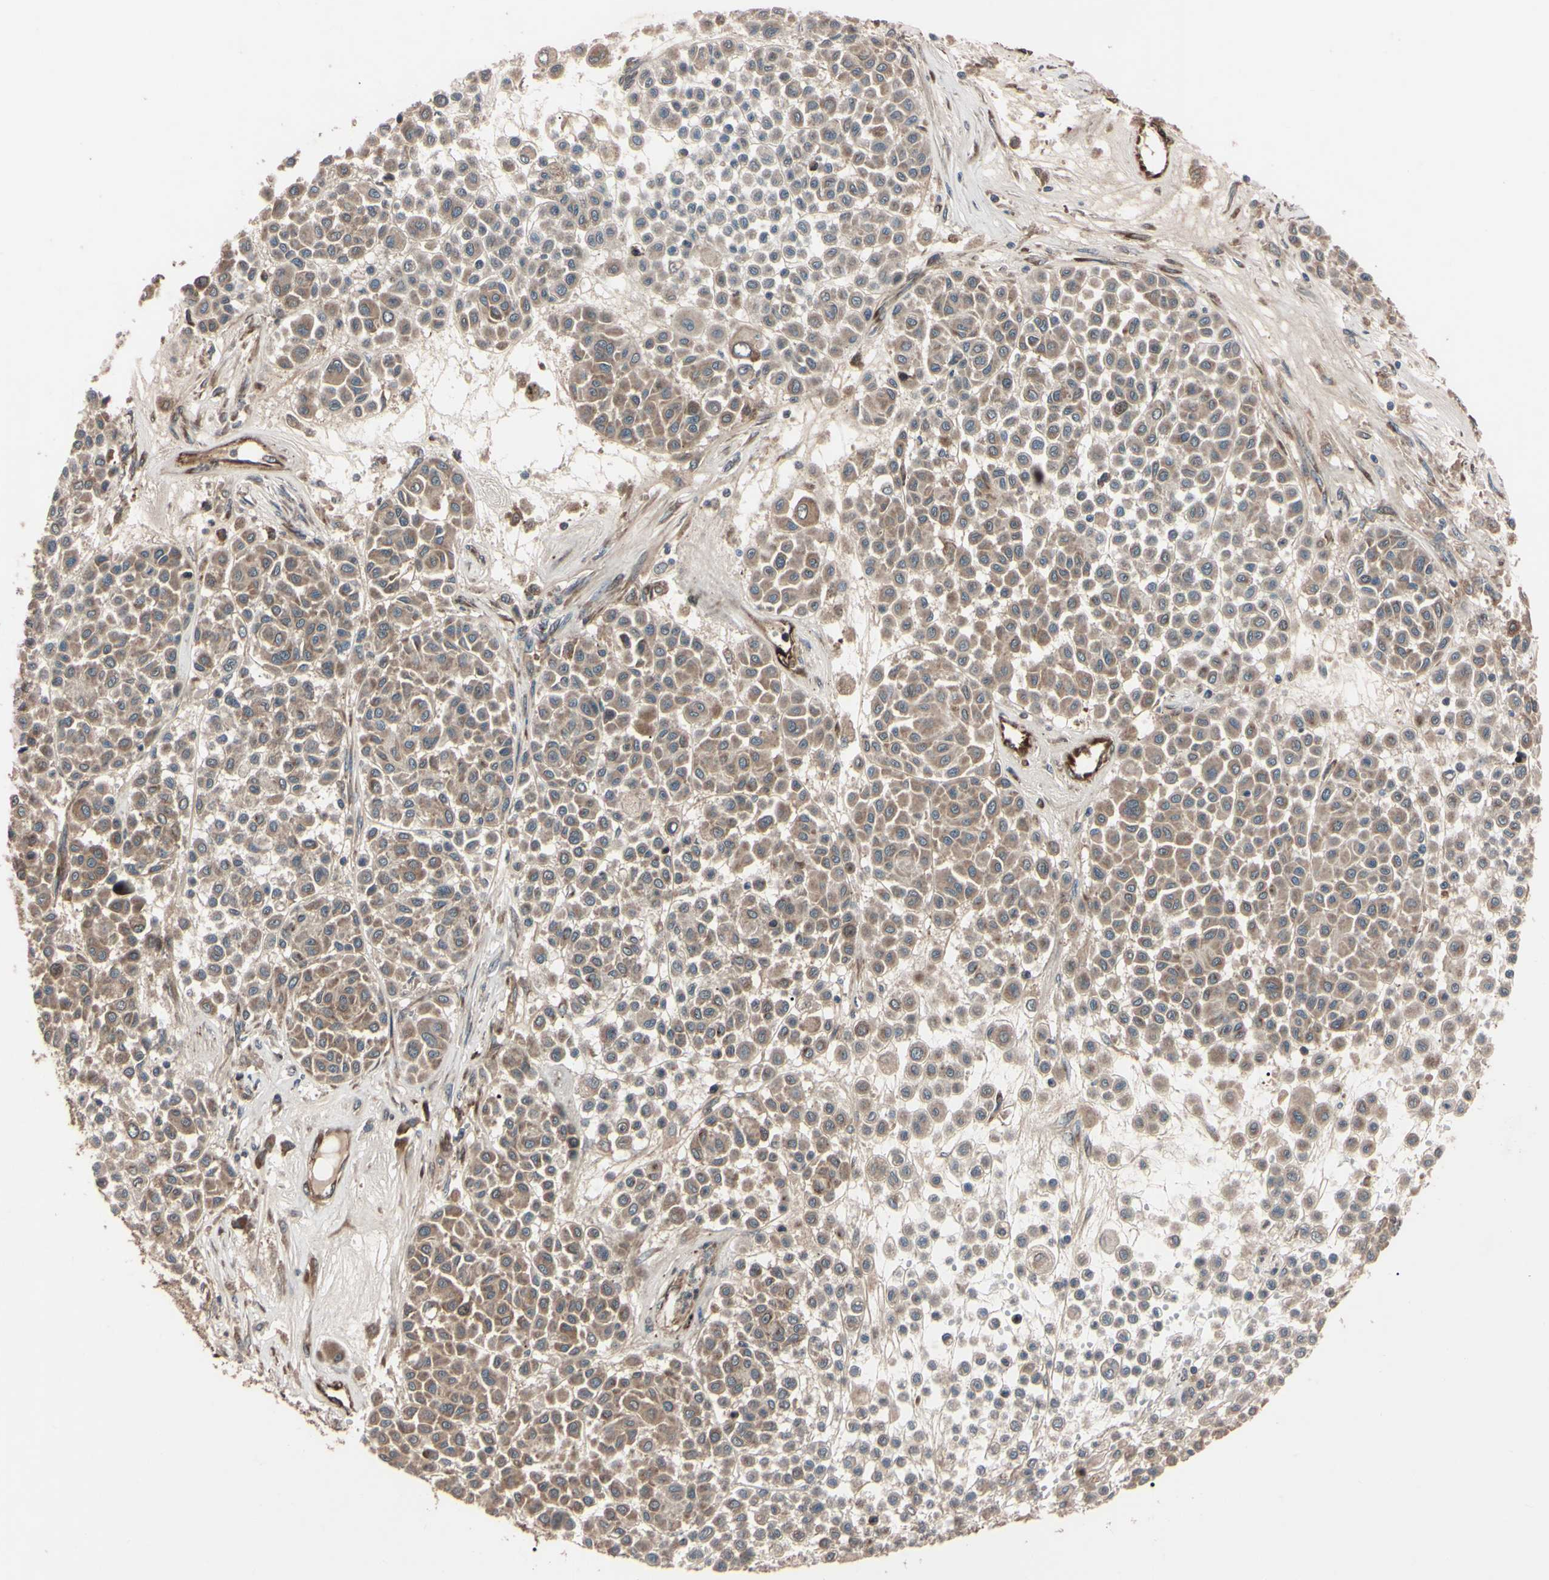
{"staining": {"intensity": "moderate", "quantity": ">75%", "location": "cytoplasmic/membranous"}, "tissue": "melanoma", "cell_type": "Tumor cells", "image_type": "cancer", "snomed": [{"axis": "morphology", "description": "Malignant melanoma, Metastatic site"}, {"axis": "topography", "description": "Soft tissue"}], "caption": "Protein staining reveals moderate cytoplasmic/membranous positivity in about >75% of tumor cells in malignant melanoma (metastatic site). (brown staining indicates protein expression, while blue staining denotes nuclei).", "gene": "GUCY1B1", "patient": {"sex": "male", "age": 41}}